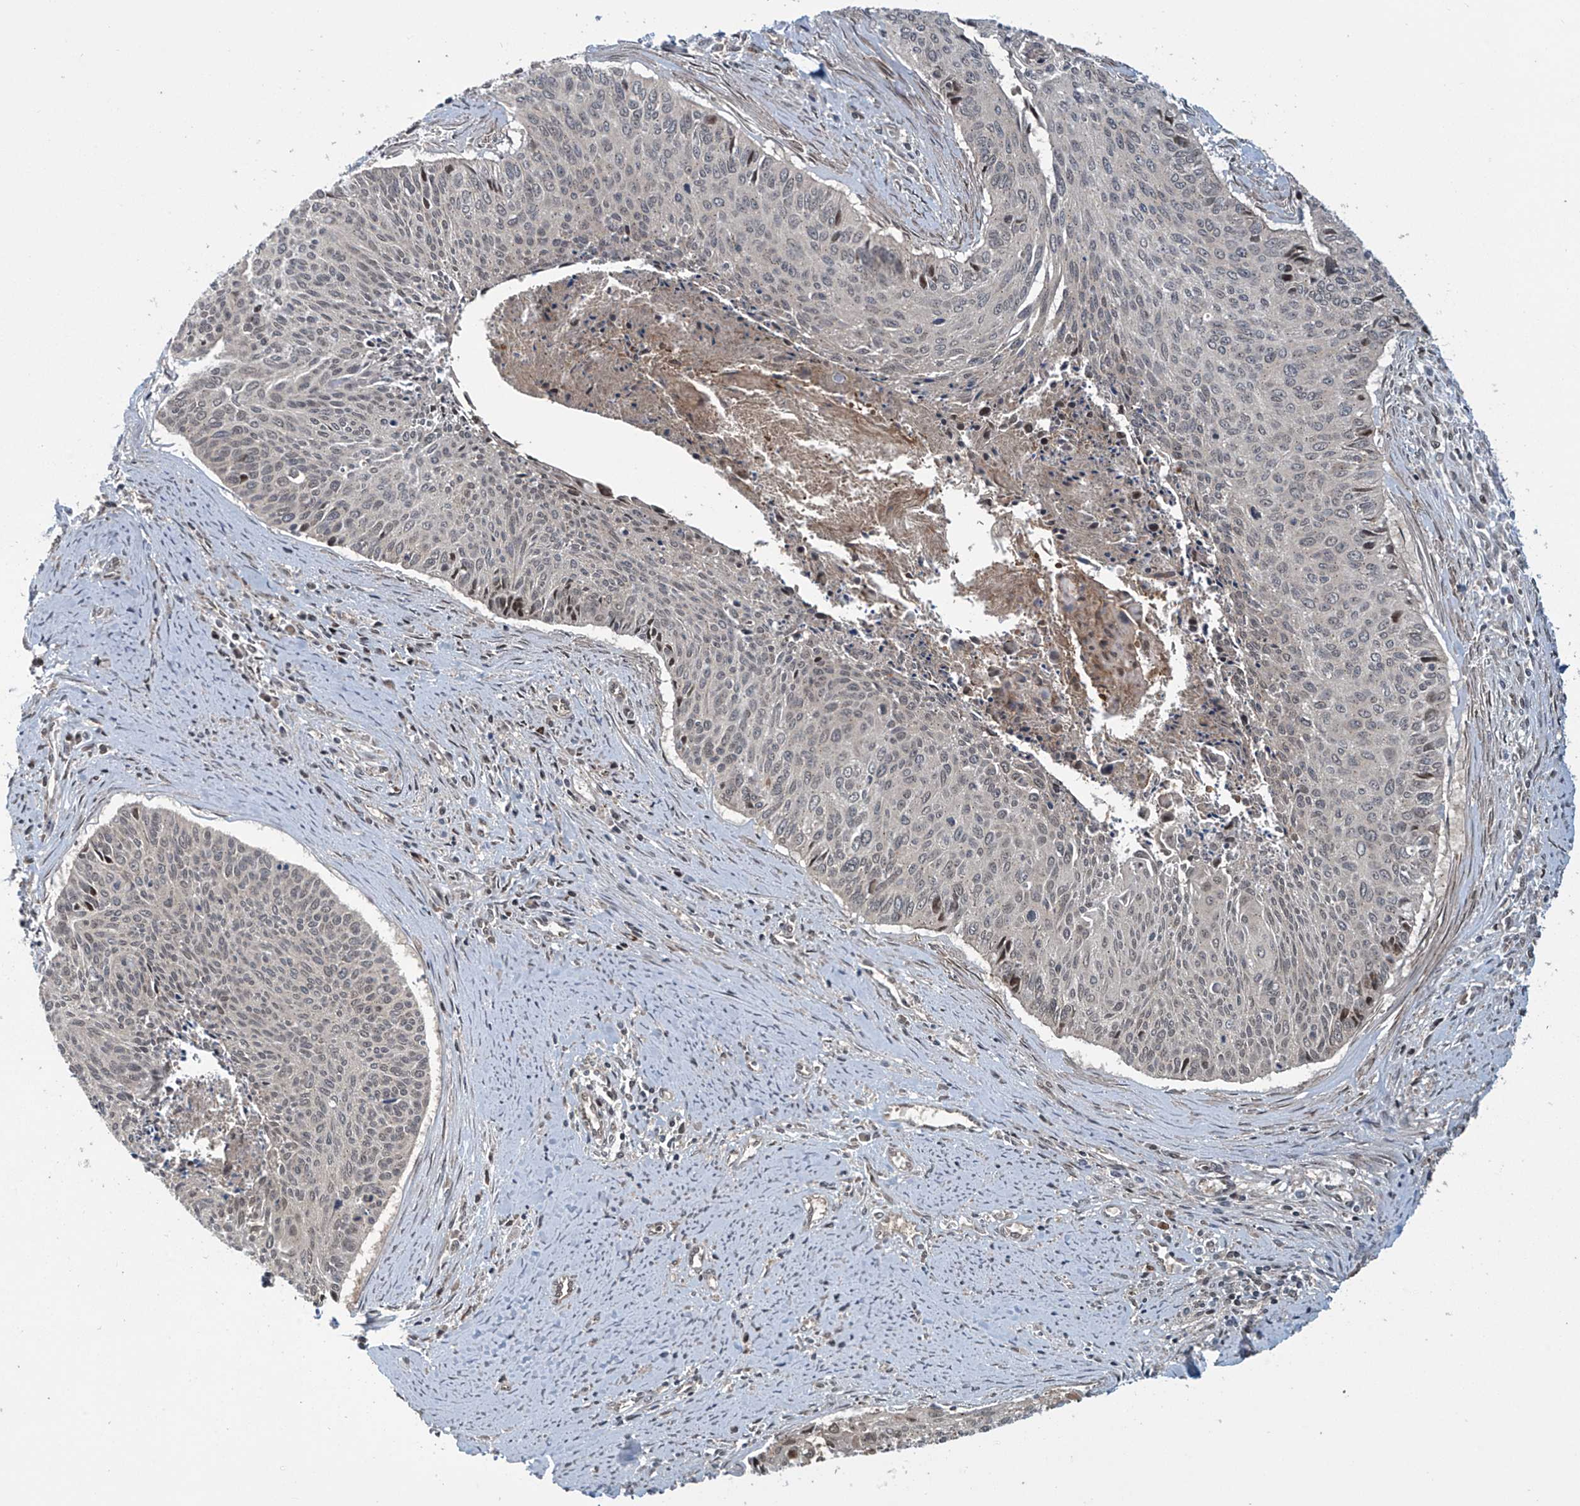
{"staining": {"intensity": "moderate", "quantity": "<25%", "location": "nuclear"}, "tissue": "cervical cancer", "cell_type": "Tumor cells", "image_type": "cancer", "snomed": [{"axis": "morphology", "description": "Squamous cell carcinoma, NOS"}, {"axis": "topography", "description": "Cervix"}], "caption": "Squamous cell carcinoma (cervical) tissue shows moderate nuclear staining in approximately <25% of tumor cells, visualized by immunohistochemistry.", "gene": "ABHD13", "patient": {"sex": "female", "age": 55}}